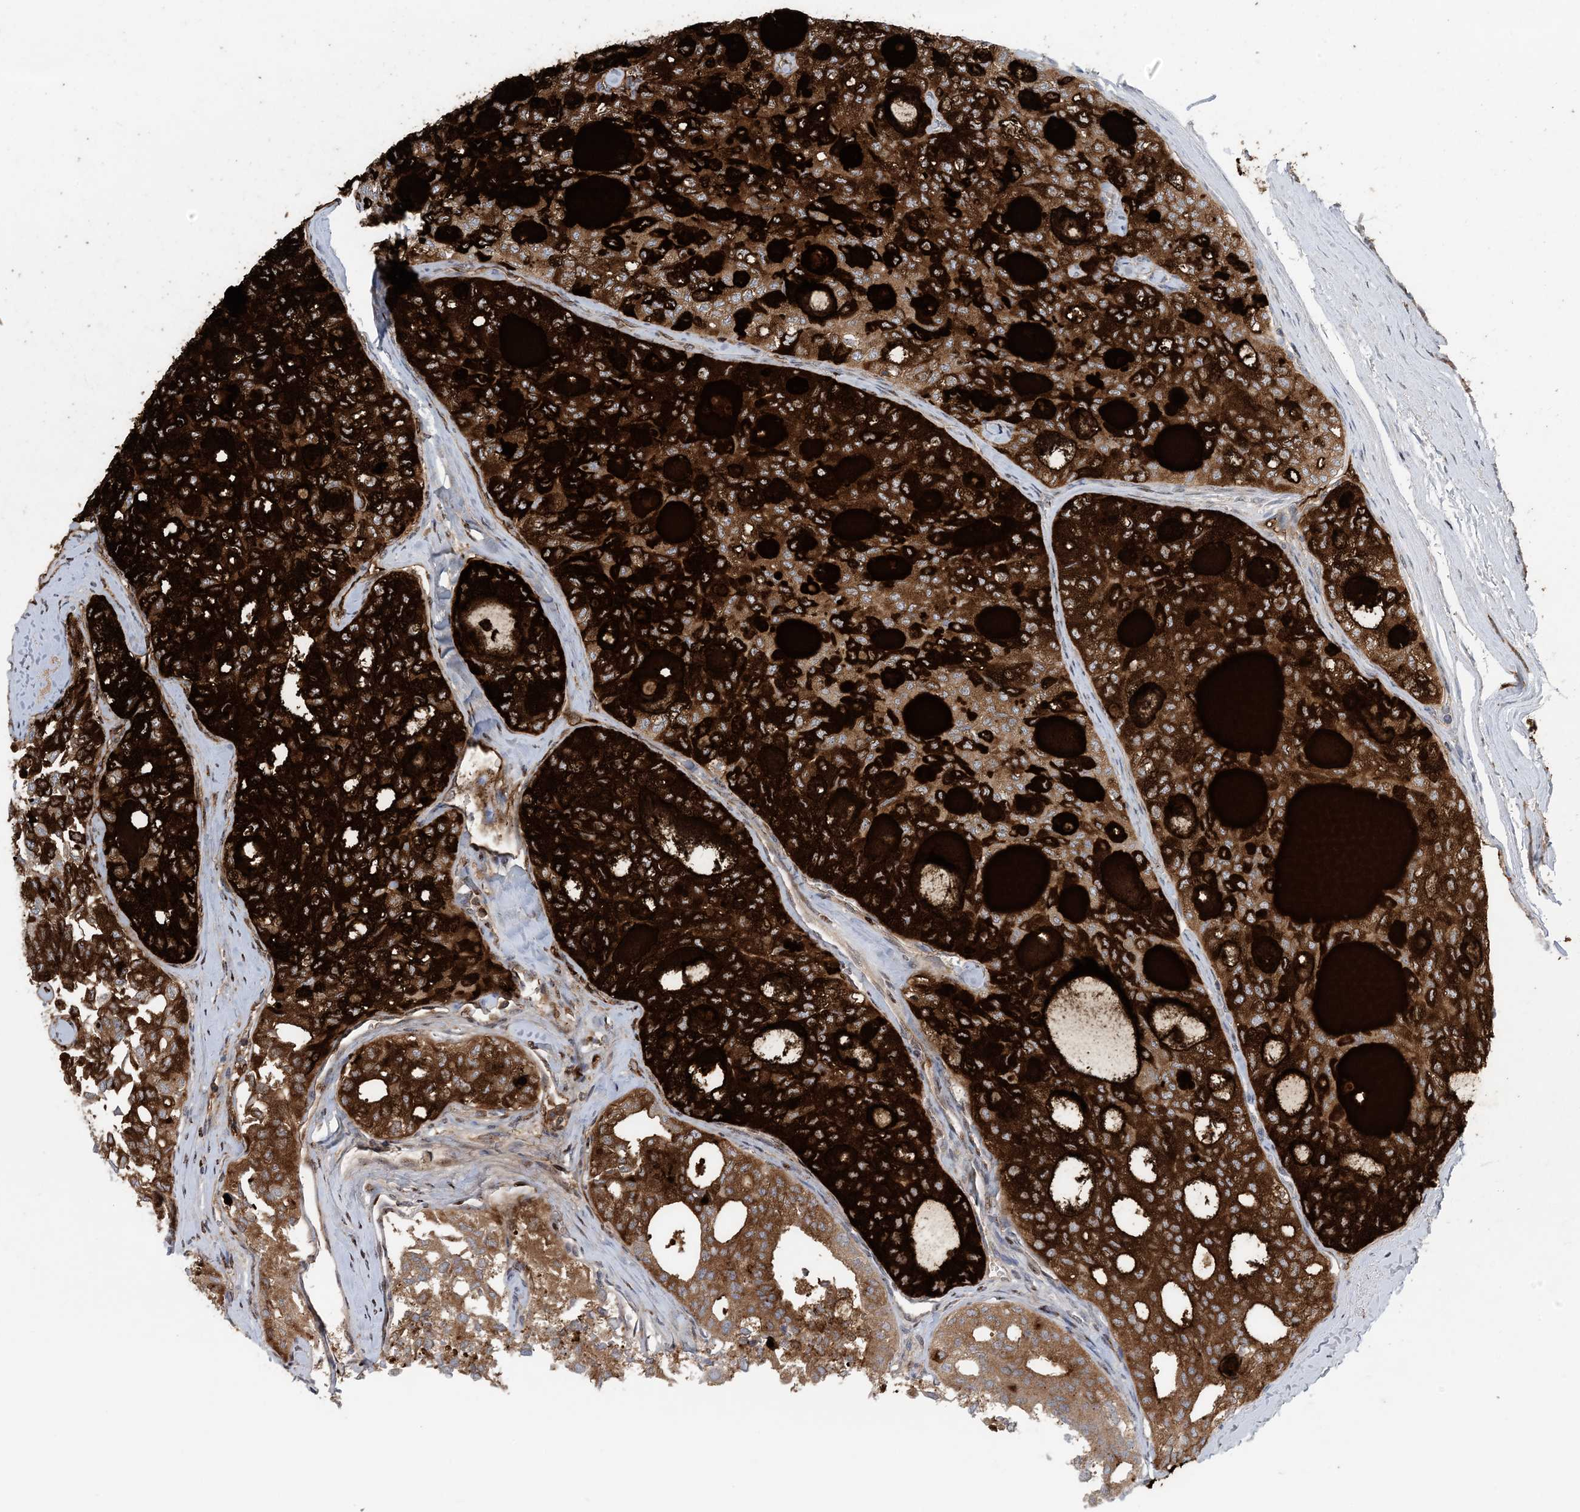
{"staining": {"intensity": "strong", "quantity": ">75%", "location": "cytoplasmic/membranous"}, "tissue": "thyroid cancer", "cell_type": "Tumor cells", "image_type": "cancer", "snomed": [{"axis": "morphology", "description": "Follicular adenoma carcinoma, NOS"}, {"axis": "topography", "description": "Thyroid gland"}], "caption": "Strong cytoplasmic/membranous protein staining is present in about >75% of tumor cells in follicular adenoma carcinoma (thyroid). The staining was performed using DAB, with brown indicating positive protein expression. Nuclei are stained blue with hematoxylin.", "gene": "HIKESHI", "patient": {"sex": "male", "age": 75}}